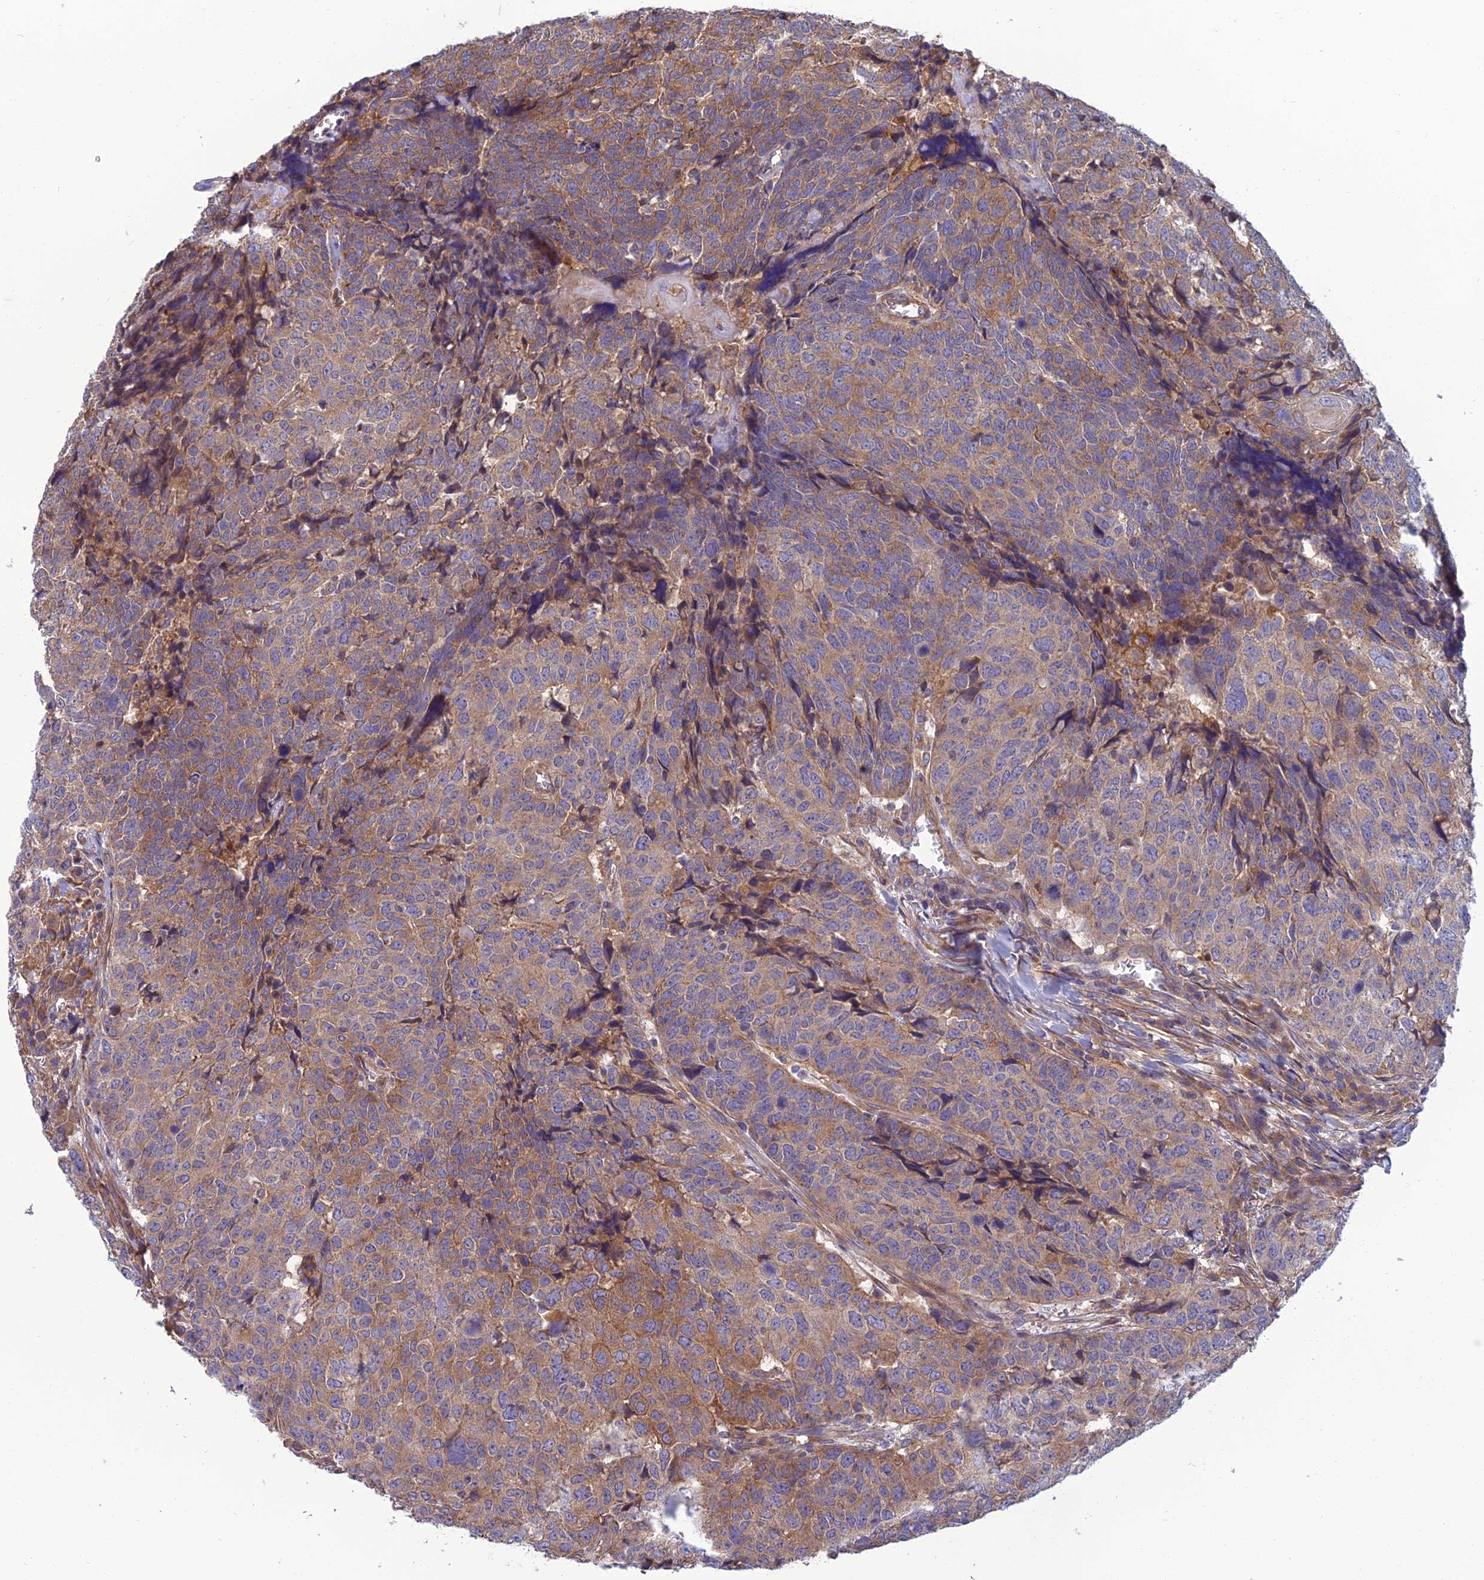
{"staining": {"intensity": "moderate", "quantity": "25%-75%", "location": "cytoplasmic/membranous"}, "tissue": "head and neck cancer", "cell_type": "Tumor cells", "image_type": "cancer", "snomed": [{"axis": "morphology", "description": "Squamous cell carcinoma, NOS"}, {"axis": "topography", "description": "Head-Neck"}], "caption": "Immunohistochemistry (DAB) staining of head and neck cancer demonstrates moderate cytoplasmic/membranous protein positivity in approximately 25%-75% of tumor cells. The protein is shown in brown color, while the nuclei are stained blue.", "gene": "WDR24", "patient": {"sex": "male", "age": 66}}